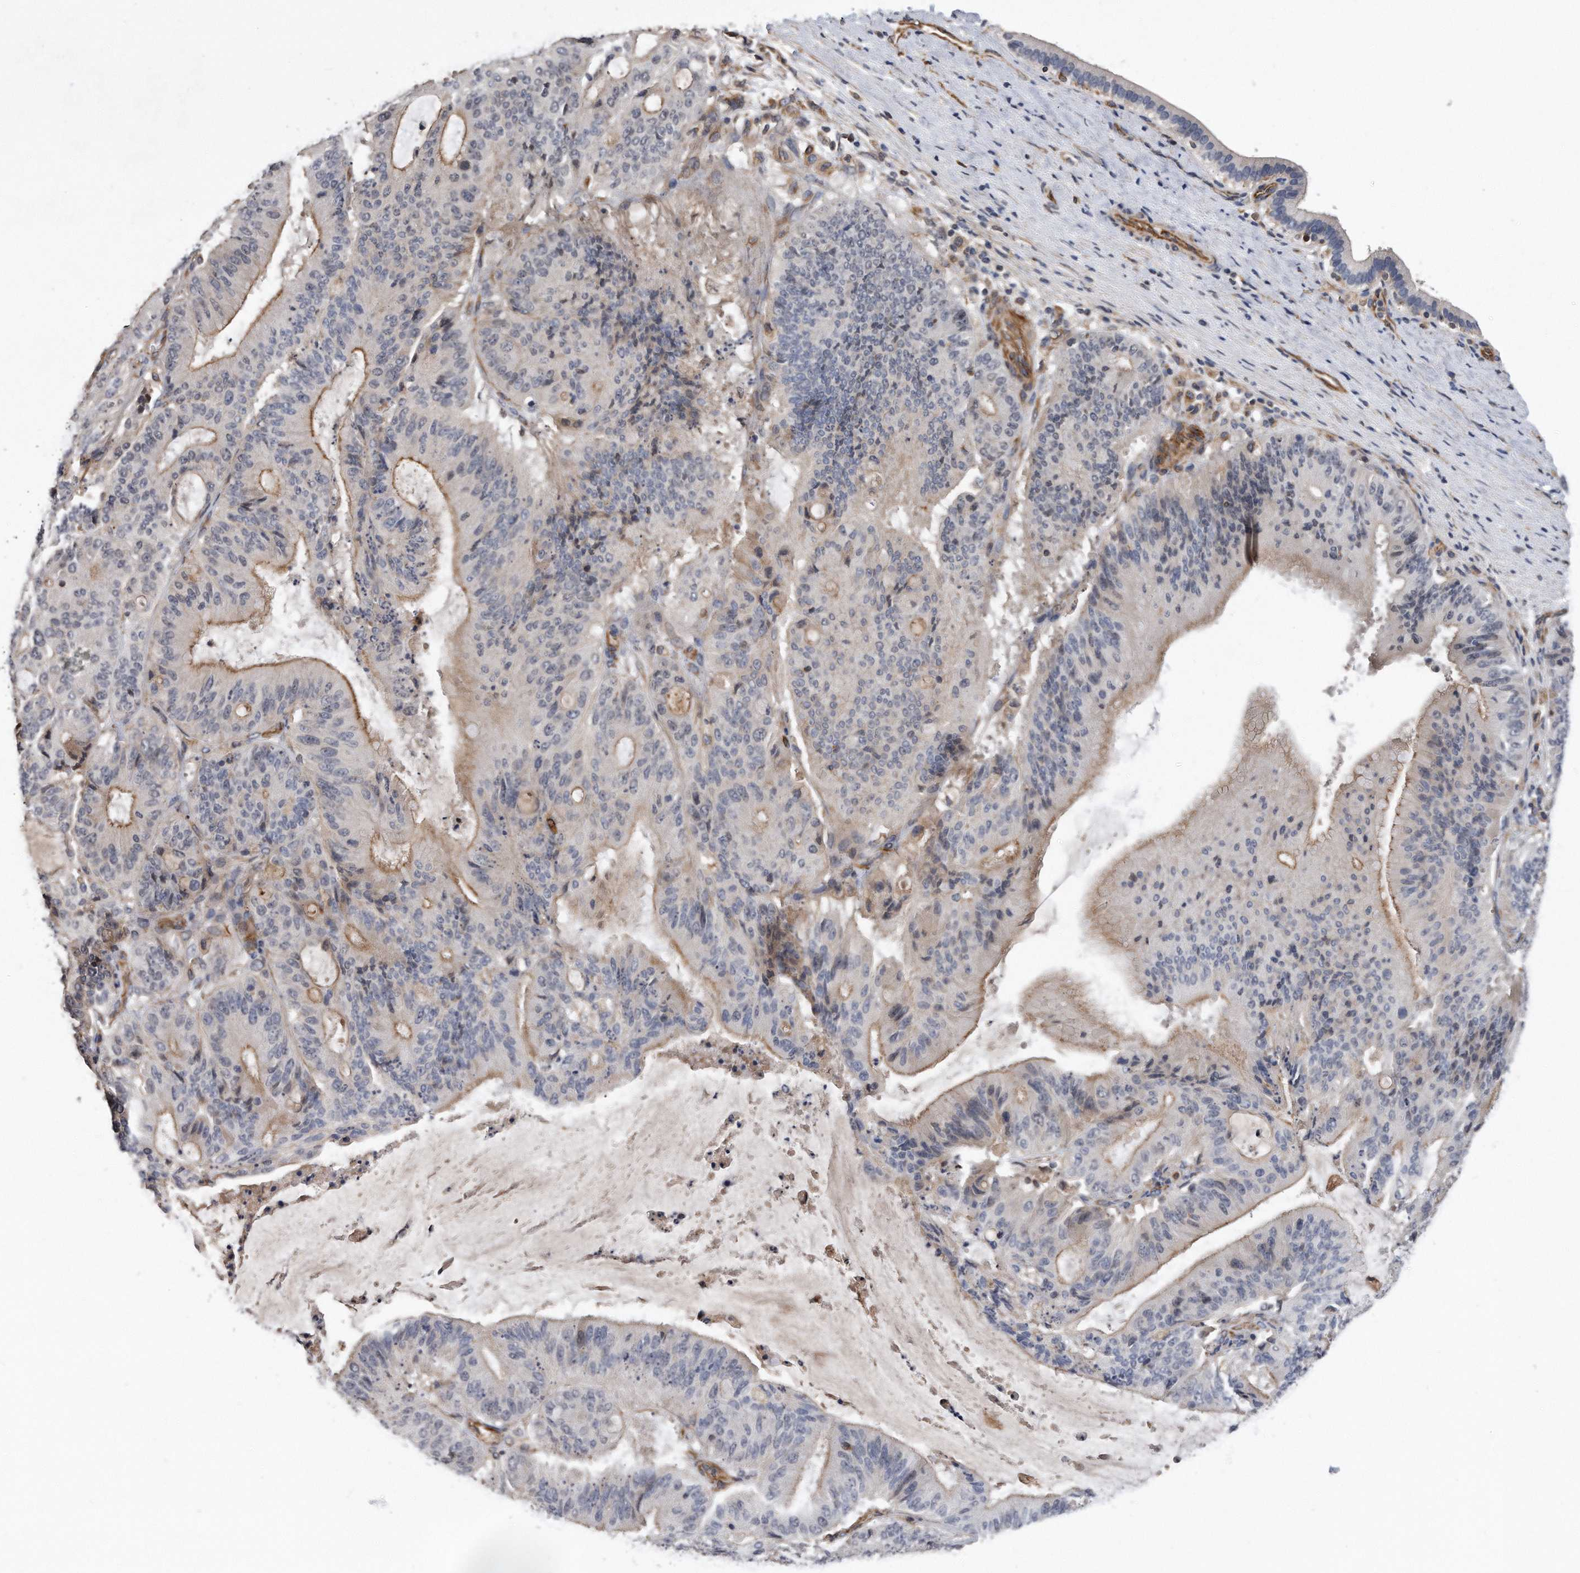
{"staining": {"intensity": "moderate", "quantity": "25%-75%", "location": "cytoplasmic/membranous"}, "tissue": "liver cancer", "cell_type": "Tumor cells", "image_type": "cancer", "snomed": [{"axis": "morphology", "description": "Normal tissue, NOS"}, {"axis": "morphology", "description": "Cholangiocarcinoma"}, {"axis": "topography", "description": "Liver"}, {"axis": "topography", "description": "Peripheral nerve tissue"}], "caption": "Protein staining of liver cholangiocarcinoma tissue shows moderate cytoplasmic/membranous positivity in approximately 25%-75% of tumor cells.", "gene": "GPC1", "patient": {"sex": "female", "age": 73}}